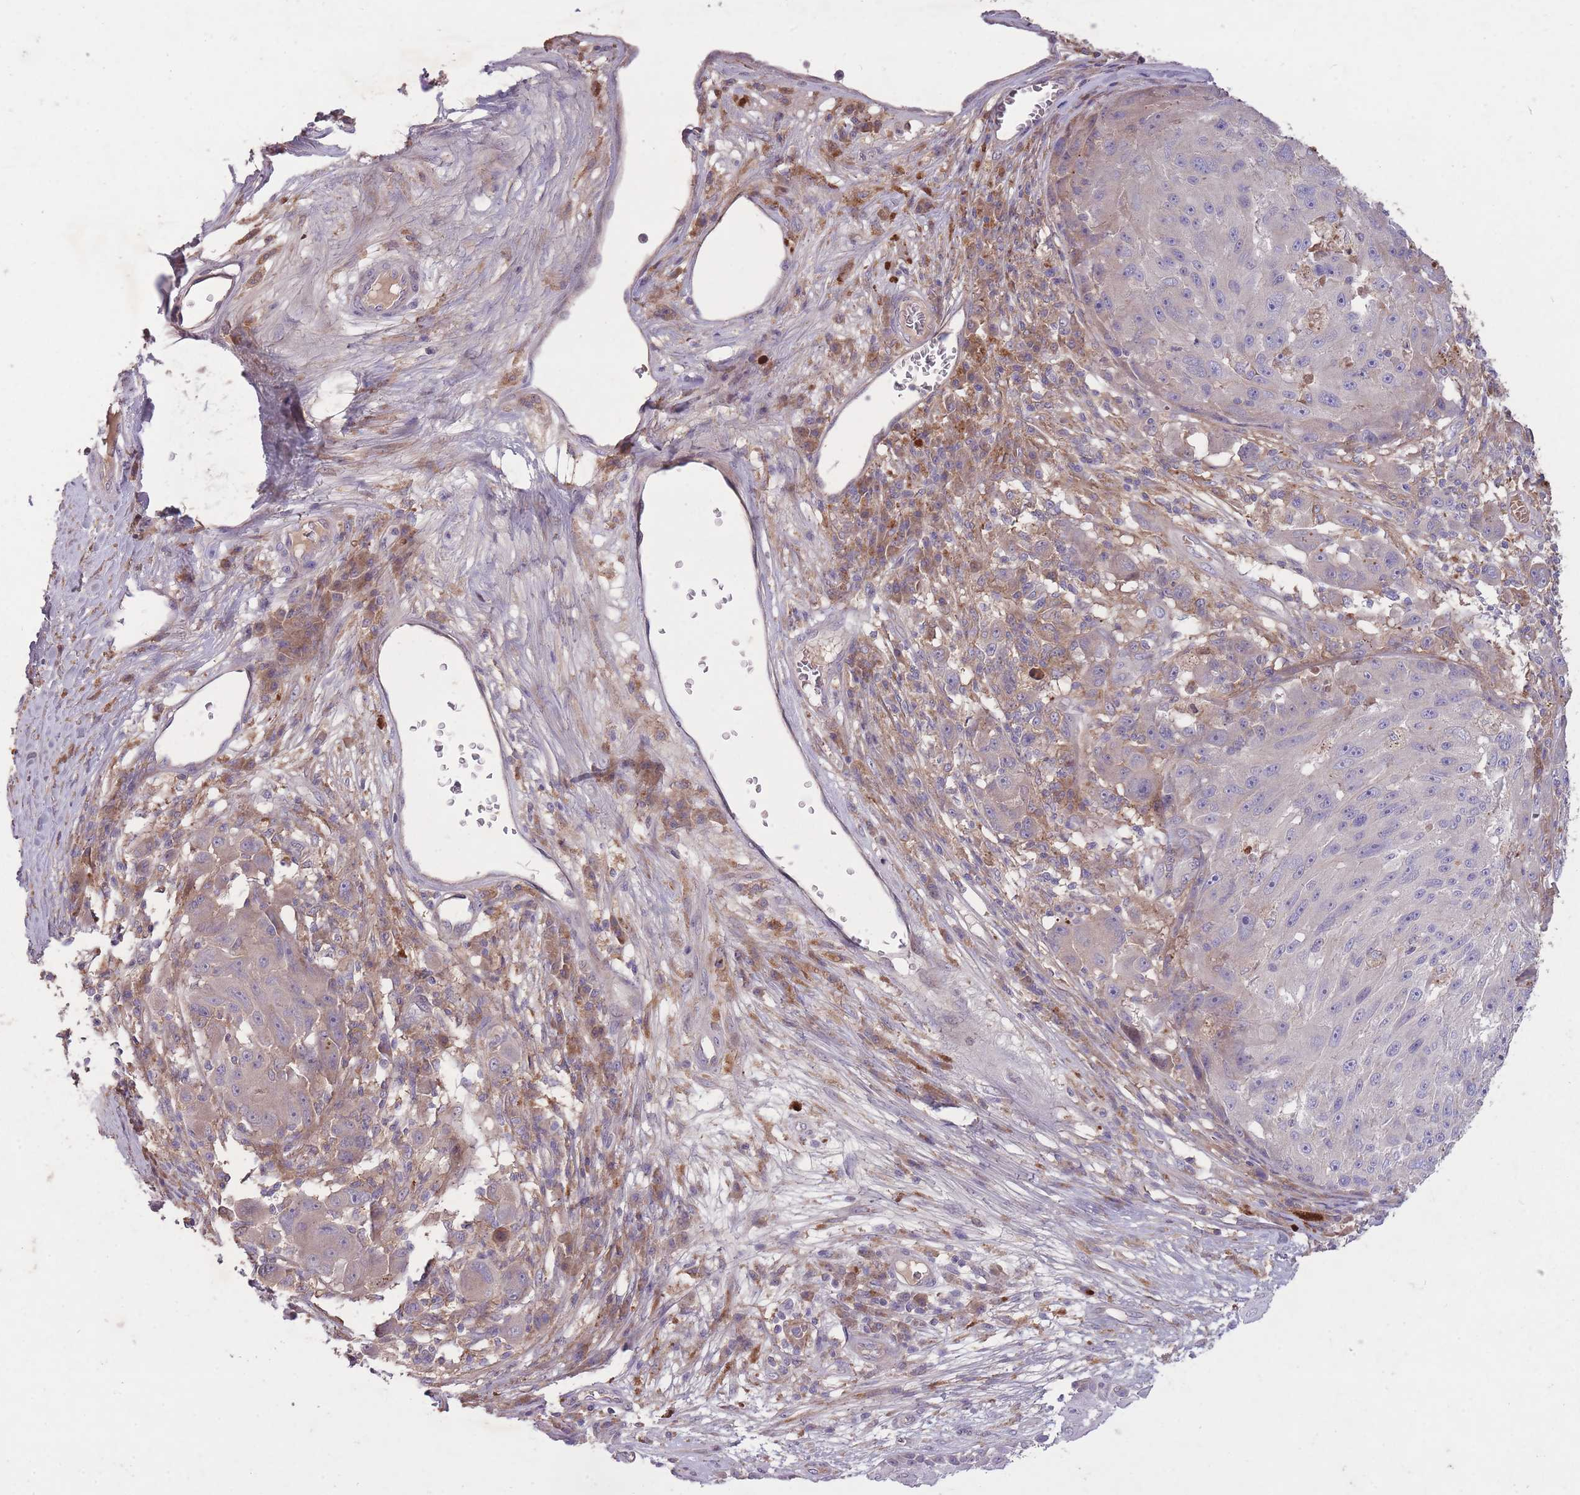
{"staining": {"intensity": "negative", "quantity": "none", "location": "none"}, "tissue": "melanoma", "cell_type": "Tumor cells", "image_type": "cancer", "snomed": [{"axis": "morphology", "description": "Malignant melanoma, NOS"}, {"axis": "topography", "description": "Skin"}], "caption": "Human malignant melanoma stained for a protein using immunohistochemistry (IHC) exhibits no positivity in tumor cells.", "gene": "OR2V2", "patient": {"sex": "male", "age": 53}}